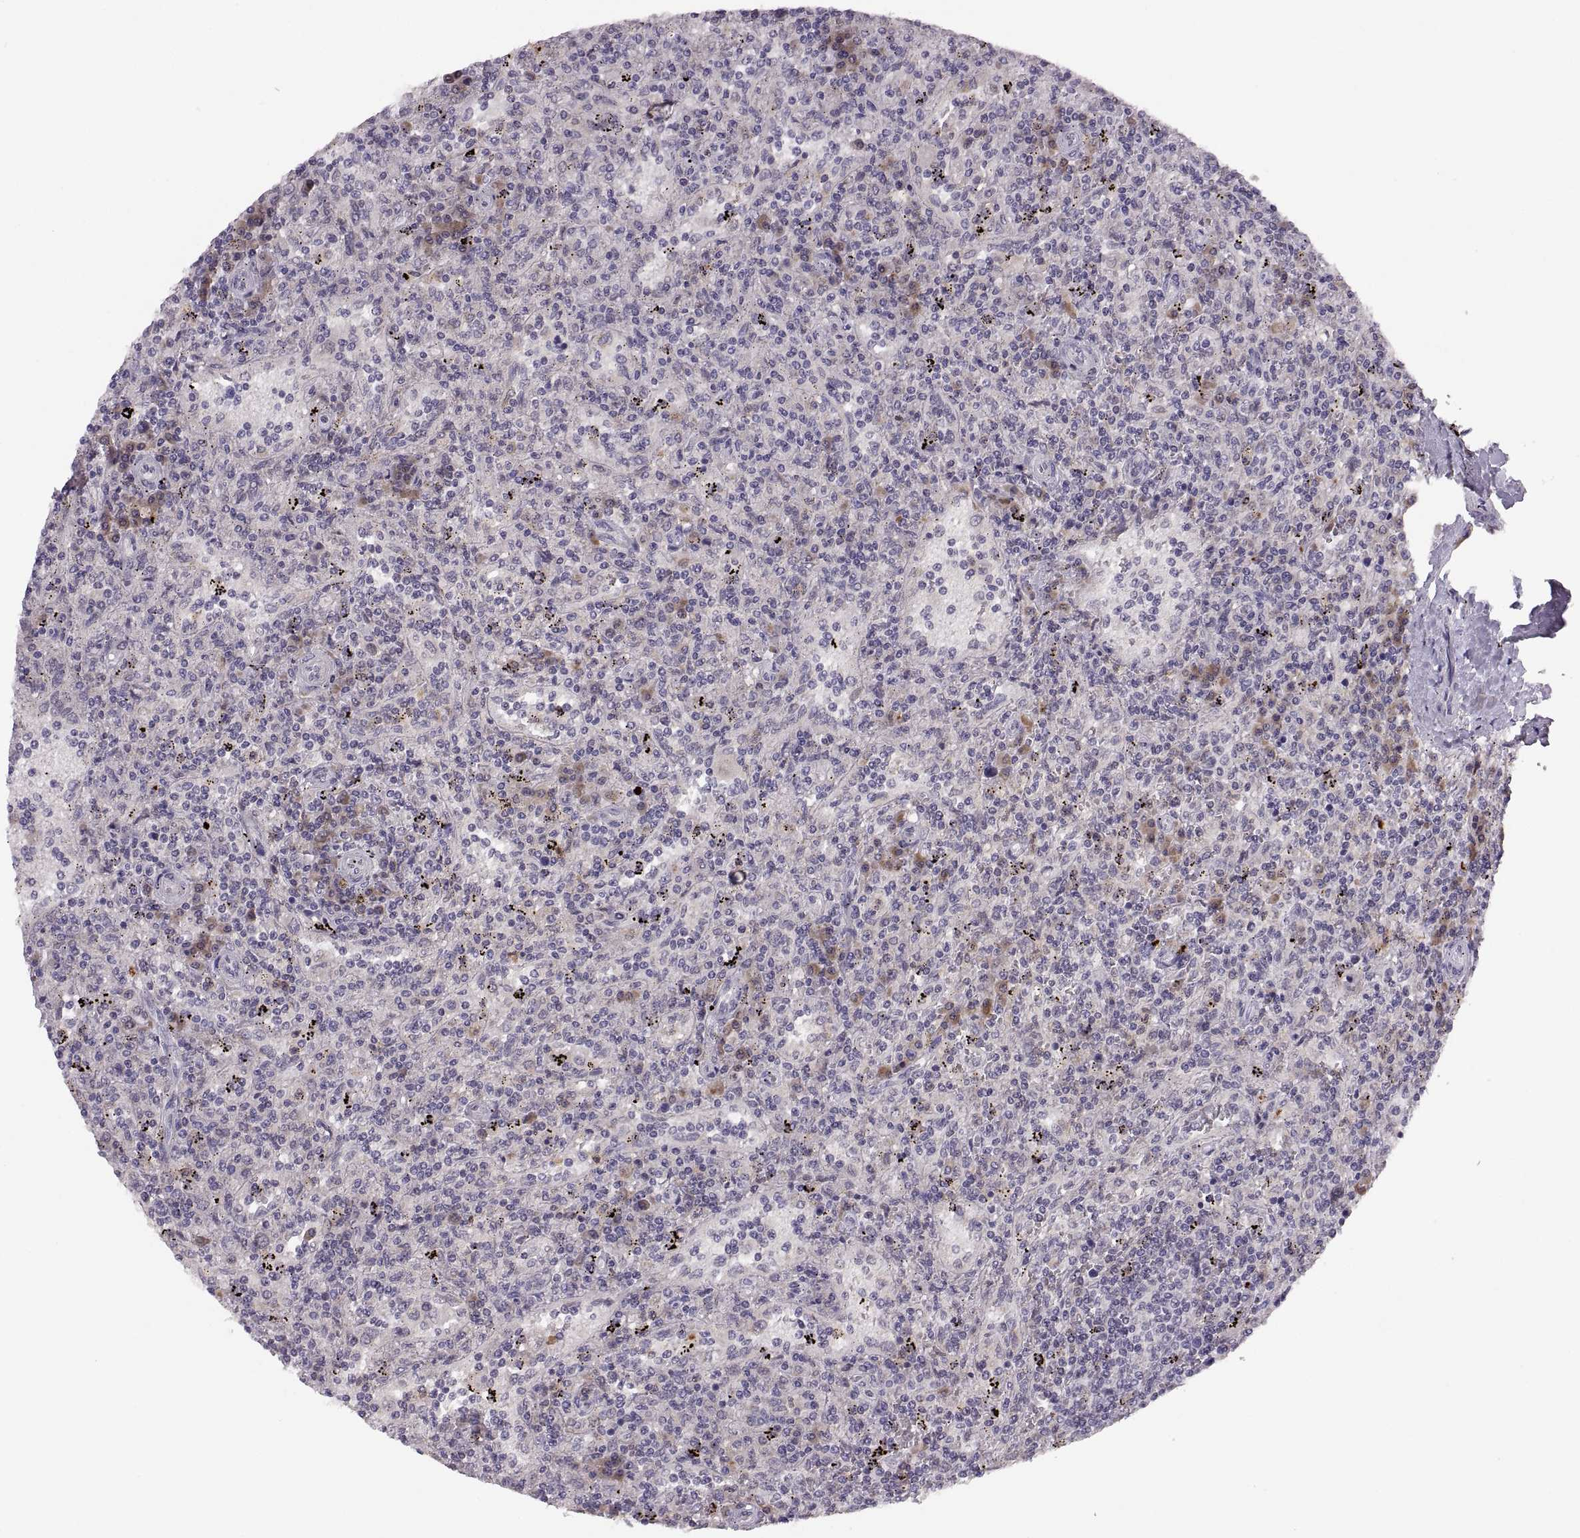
{"staining": {"intensity": "negative", "quantity": "none", "location": "none"}, "tissue": "lymphoma", "cell_type": "Tumor cells", "image_type": "cancer", "snomed": [{"axis": "morphology", "description": "Malignant lymphoma, non-Hodgkin's type, Low grade"}, {"axis": "topography", "description": "Spleen"}], "caption": "This is a micrograph of IHC staining of lymphoma, which shows no expression in tumor cells.", "gene": "ADH6", "patient": {"sex": "male", "age": 62}}